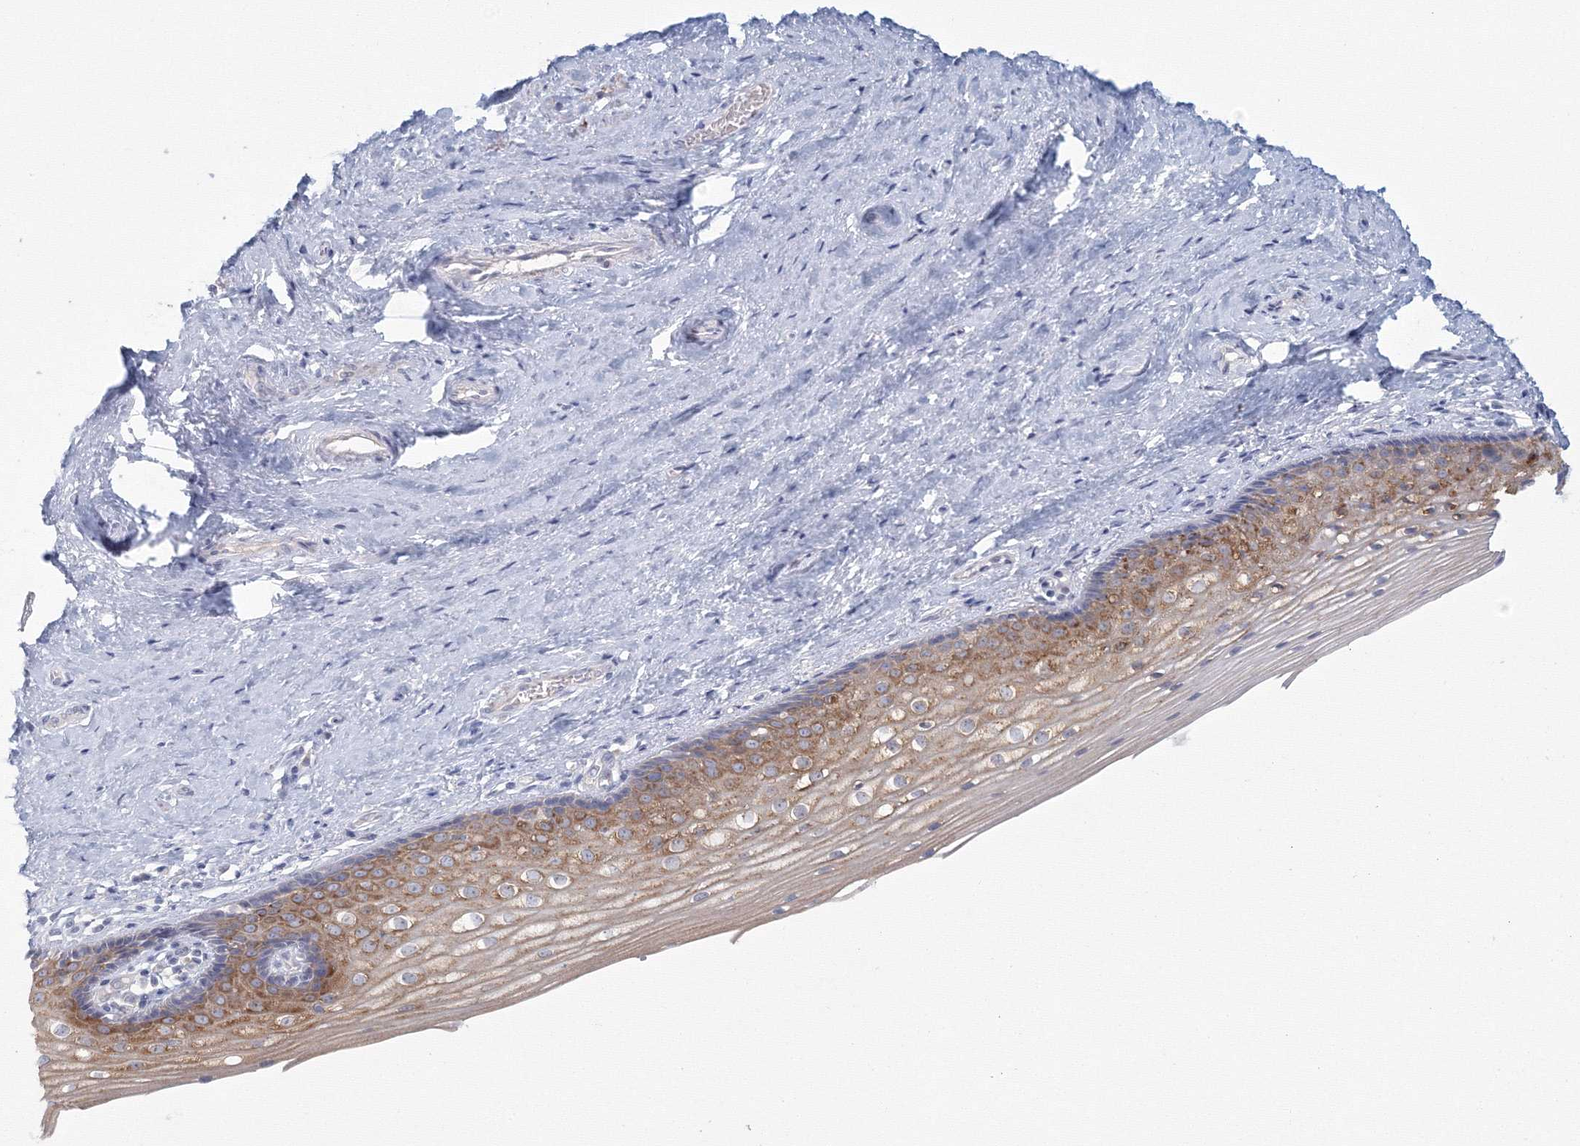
{"staining": {"intensity": "moderate", "quantity": "25%-75%", "location": "cytoplasmic/membranous"}, "tissue": "vagina", "cell_type": "Squamous epithelial cells", "image_type": "normal", "snomed": [{"axis": "morphology", "description": "Normal tissue, NOS"}, {"axis": "topography", "description": "Vagina"}], "caption": "This is an image of immunohistochemistry staining of benign vagina, which shows moderate staining in the cytoplasmic/membranous of squamous epithelial cells.", "gene": "TACC2", "patient": {"sex": "female", "age": 46}}